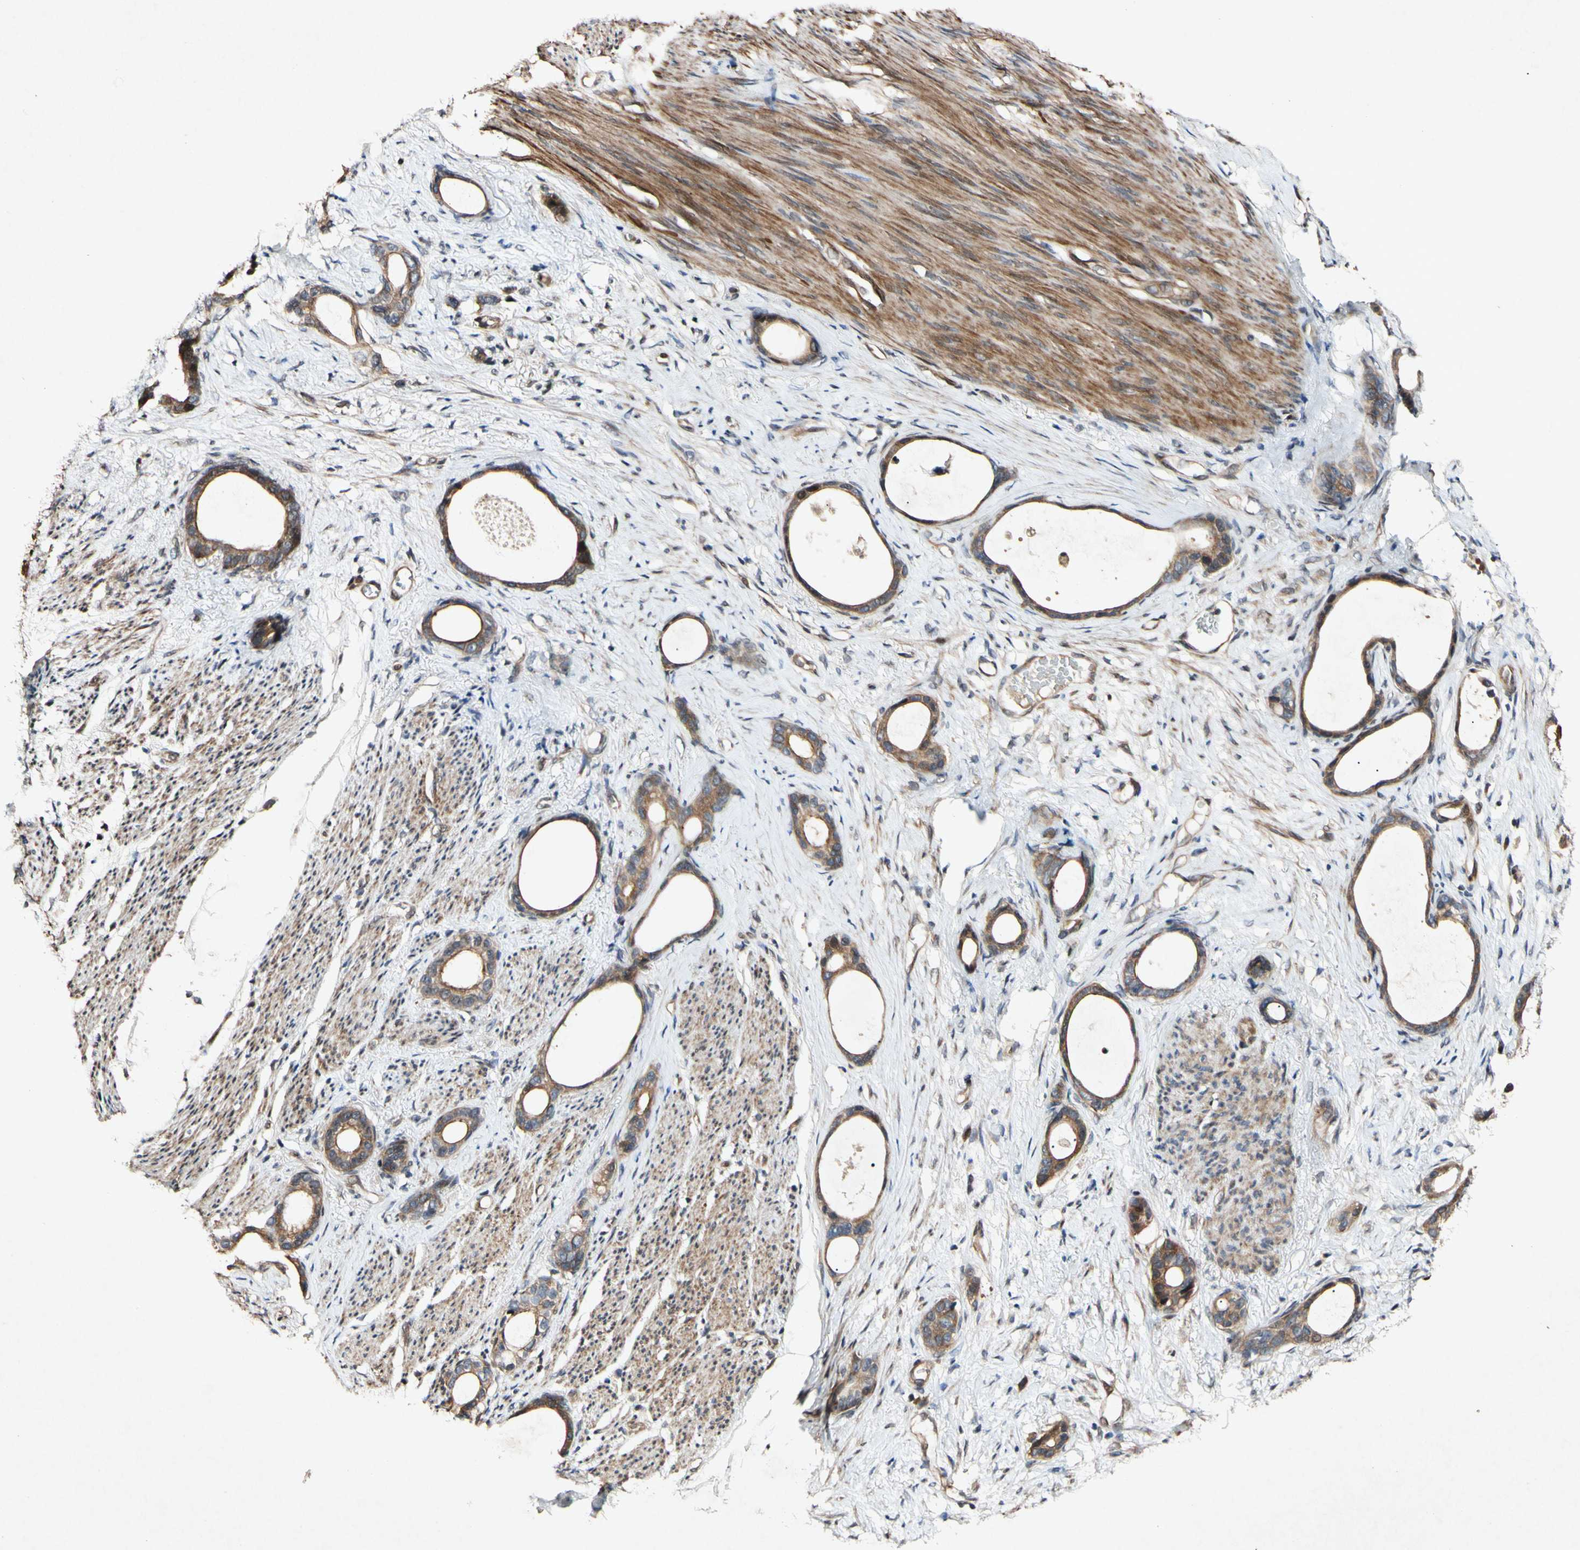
{"staining": {"intensity": "moderate", "quantity": ">75%", "location": "cytoplasmic/membranous"}, "tissue": "stomach cancer", "cell_type": "Tumor cells", "image_type": "cancer", "snomed": [{"axis": "morphology", "description": "Adenocarcinoma, NOS"}, {"axis": "topography", "description": "Stomach"}], "caption": "Immunohistochemical staining of human stomach cancer shows medium levels of moderate cytoplasmic/membranous positivity in approximately >75% of tumor cells.", "gene": "CSNK1E", "patient": {"sex": "female", "age": 75}}